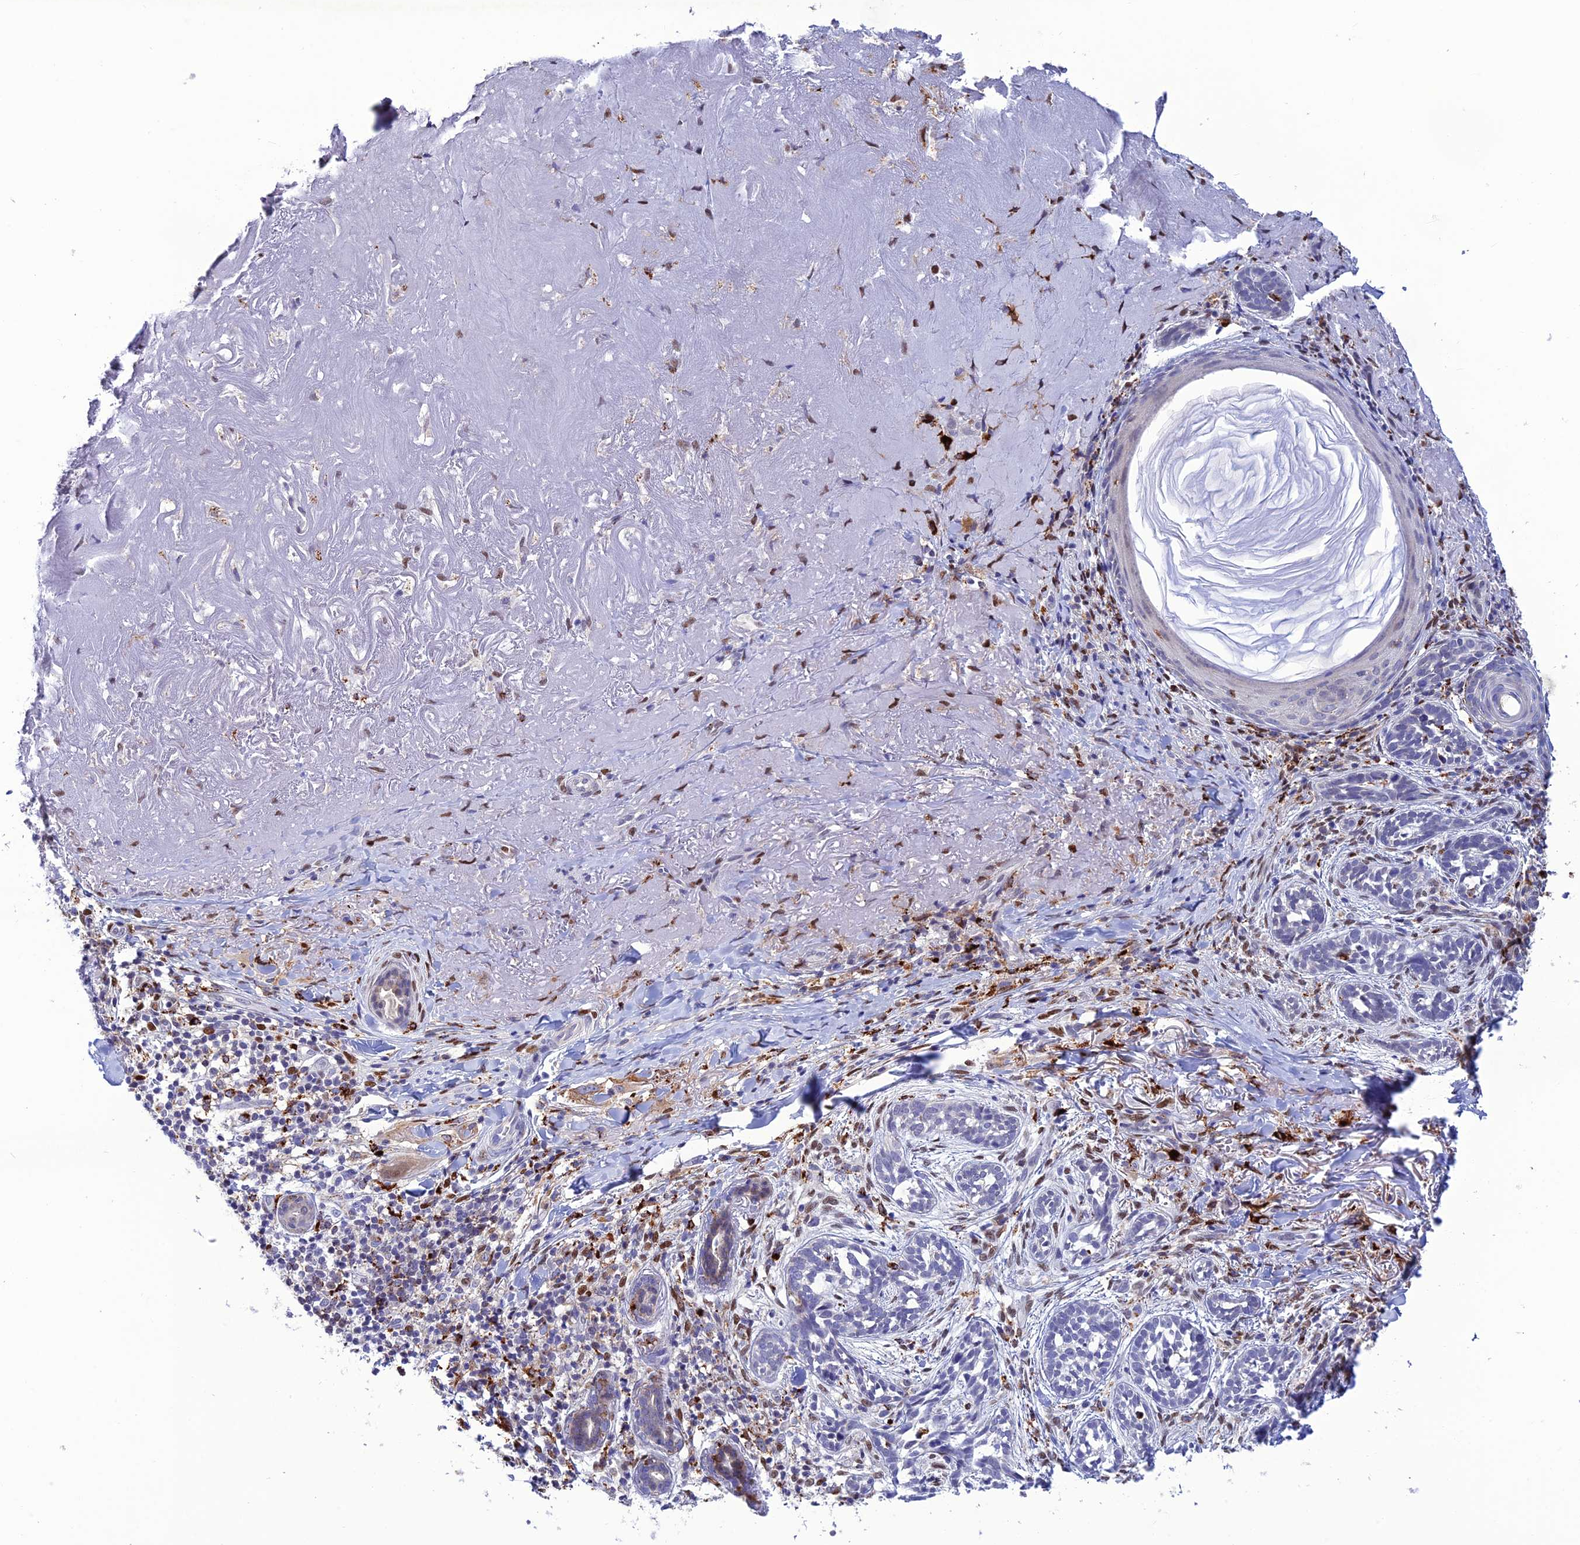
{"staining": {"intensity": "negative", "quantity": "none", "location": "none"}, "tissue": "skin cancer", "cell_type": "Tumor cells", "image_type": "cancer", "snomed": [{"axis": "morphology", "description": "Basal cell carcinoma"}, {"axis": "topography", "description": "Skin"}], "caption": "This is an immunohistochemistry (IHC) micrograph of human skin cancer. There is no positivity in tumor cells.", "gene": "HIC1", "patient": {"sex": "male", "age": 71}}